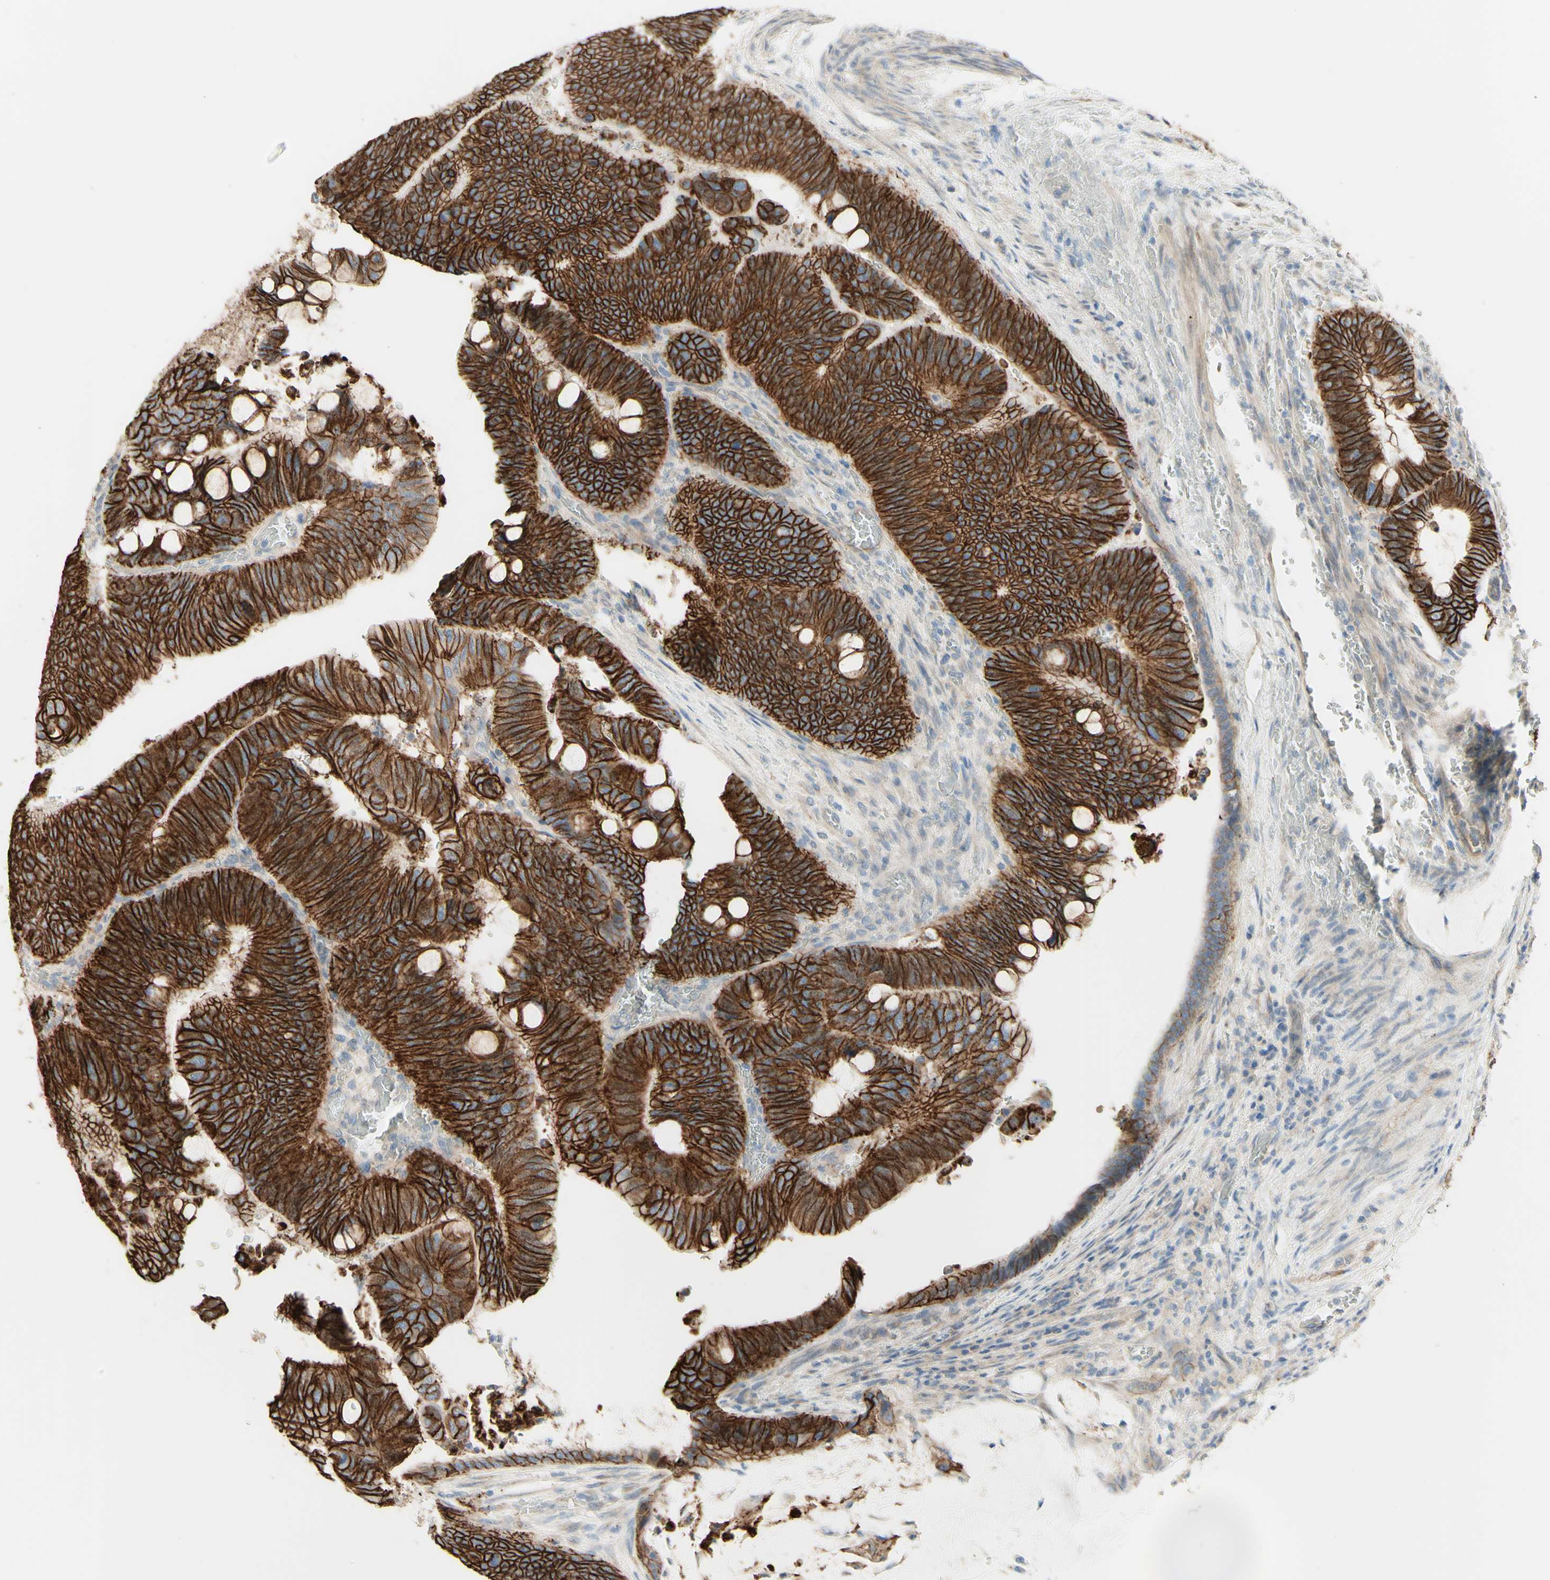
{"staining": {"intensity": "strong", "quantity": ">75%", "location": "cytoplasmic/membranous"}, "tissue": "colorectal cancer", "cell_type": "Tumor cells", "image_type": "cancer", "snomed": [{"axis": "morphology", "description": "Normal tissue, NOS"}, {"axis": "morphology", "description": "Adenocarcinoma, NOS"}, {"axis": "topography", "description": "Rectum"}, {"axis": "topography", "description": "Peripheral nerve tissue"}], "caption": "Human colorectal adenocarcinoma stained with a protein marker demonstrates strong staining in tumor cells.", "gene": "RNF149", "patient": {"sex": "male", "age": 92}}